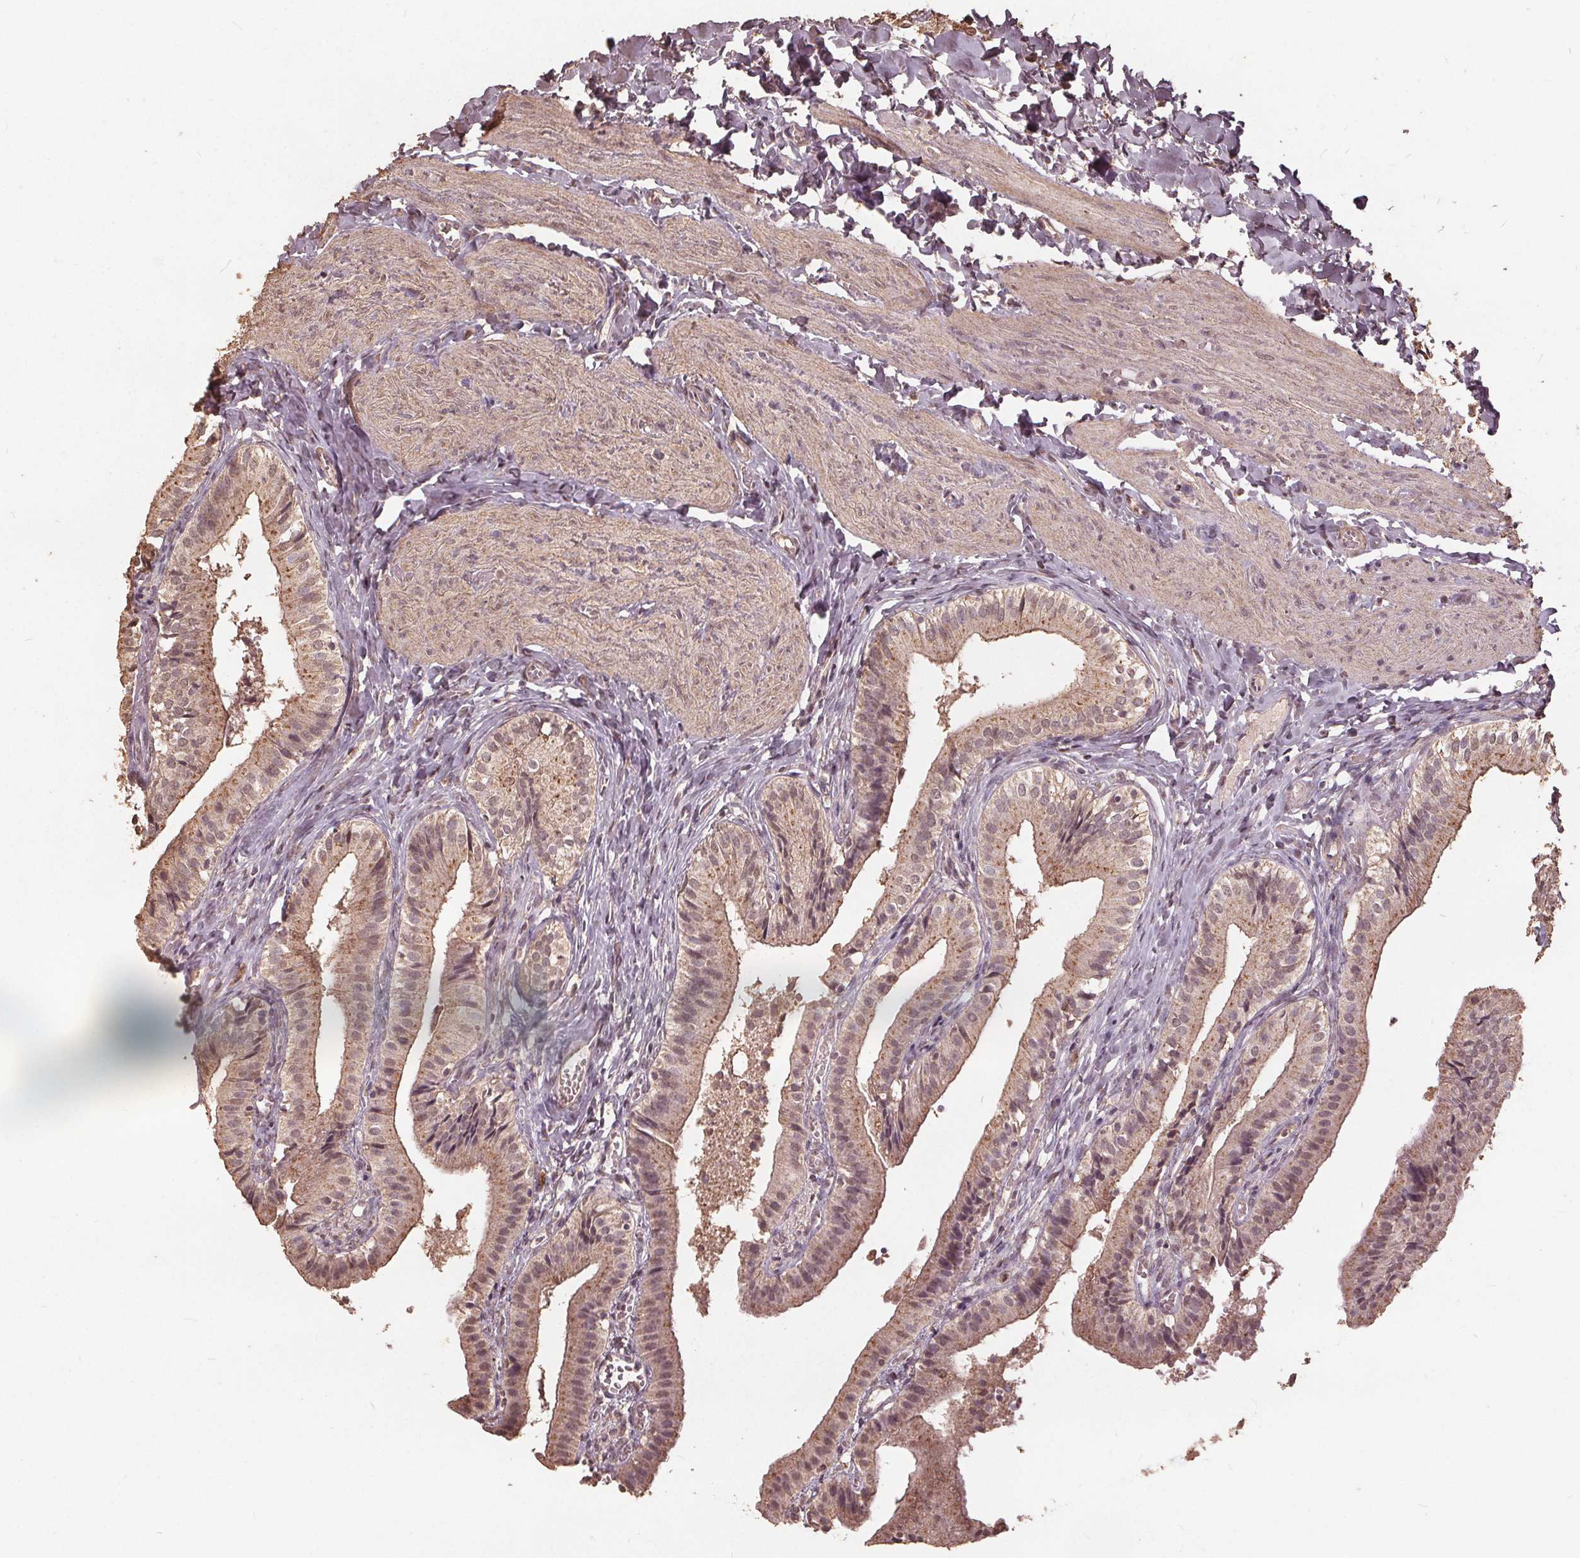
{"staining": {"intensity": "weak", "quantity": "<25%", "location": "nuclear"}, "tissue": "gallbladder", "cell_type": "Glandular cells", "image_type": "normal", "snomed": [{"axis": "morphology", "description": "Normal tissue, NOS"}, {"axis": "topography", "description": "Gallbladder"}], "caption": "This histopathology image is of benign gallbladder stained with immunohistochemistry (IHC) to label a protein in brown with the nuclei are counter-stained blue. There is no positivity in glandular cells.", "gene": "DSG3", "patient": {"sex": "female", "age": 47}}